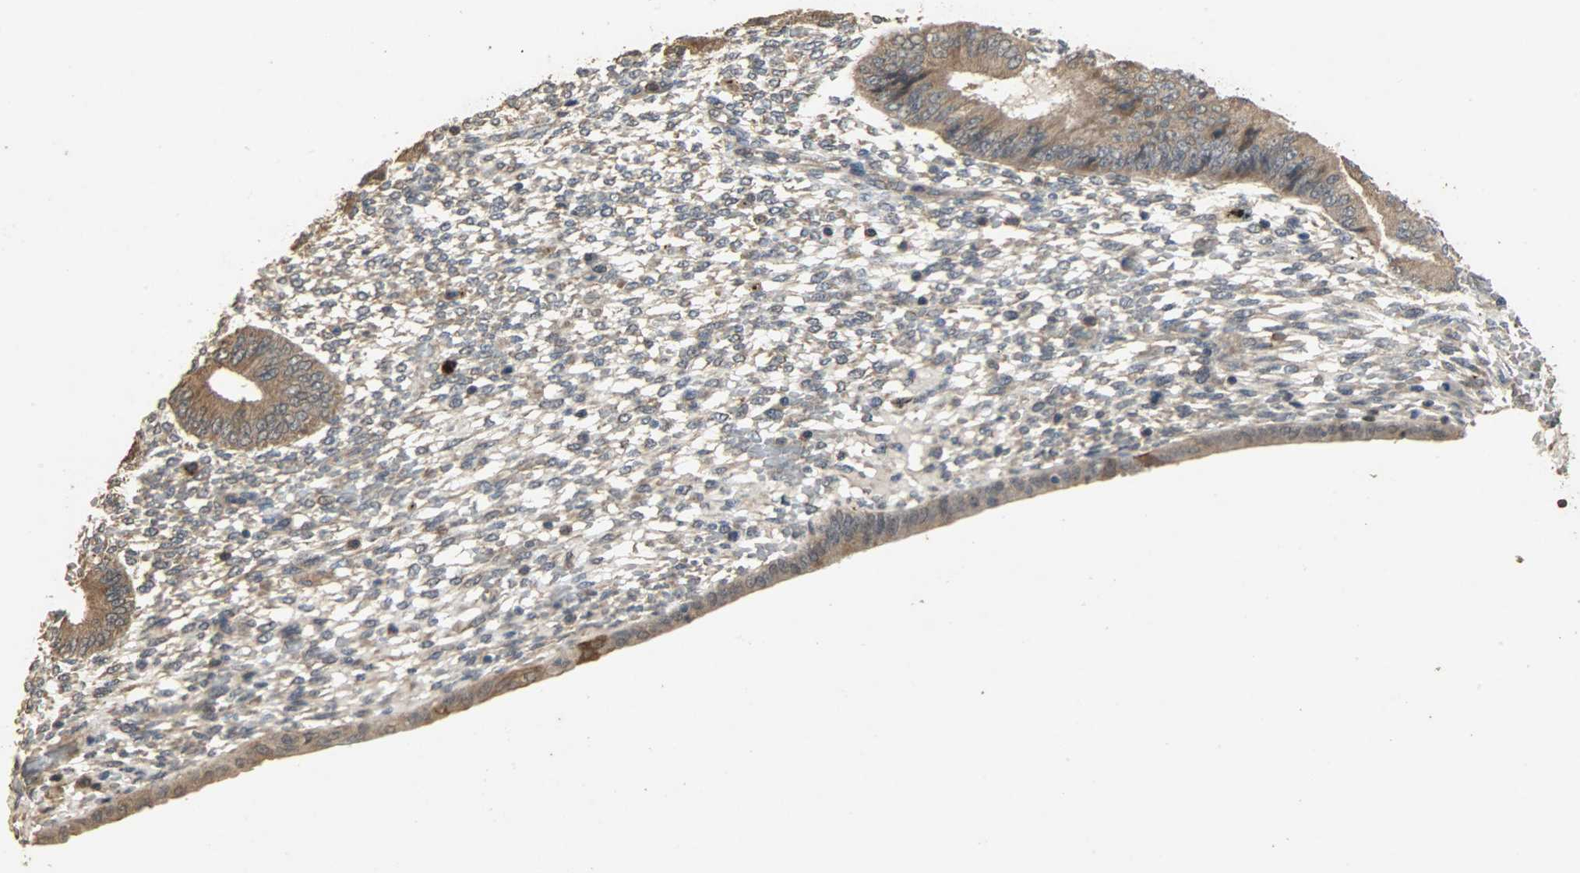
{"staining": {"intensity": "weak", "quantity": "<25%", "location": "cytoplasmic/membranous"}, "tissue": "endometrium", "cell_type": "Cells in endometrial stroma", "image_type": "normal", "snomed": [{"axis": "morphology", "description": "Normal tissue, NOS"}, {"axis": "topography", "description": "Endometrium"}], "caption": "An immunohistochemistry (IHC) micrograph of normal endometrium is shown. There is no staining in cells in endometrial stroma of endometrium. The staining was performed using DAB (3,3'-diaminobenzidine) to visualize the protein expression in brown, while the nuclei were stained in blue with hematoxylin (Magnification: 20x).", "gene": "CDKN2C", "patient": {"sex": "female", "age": 42}}